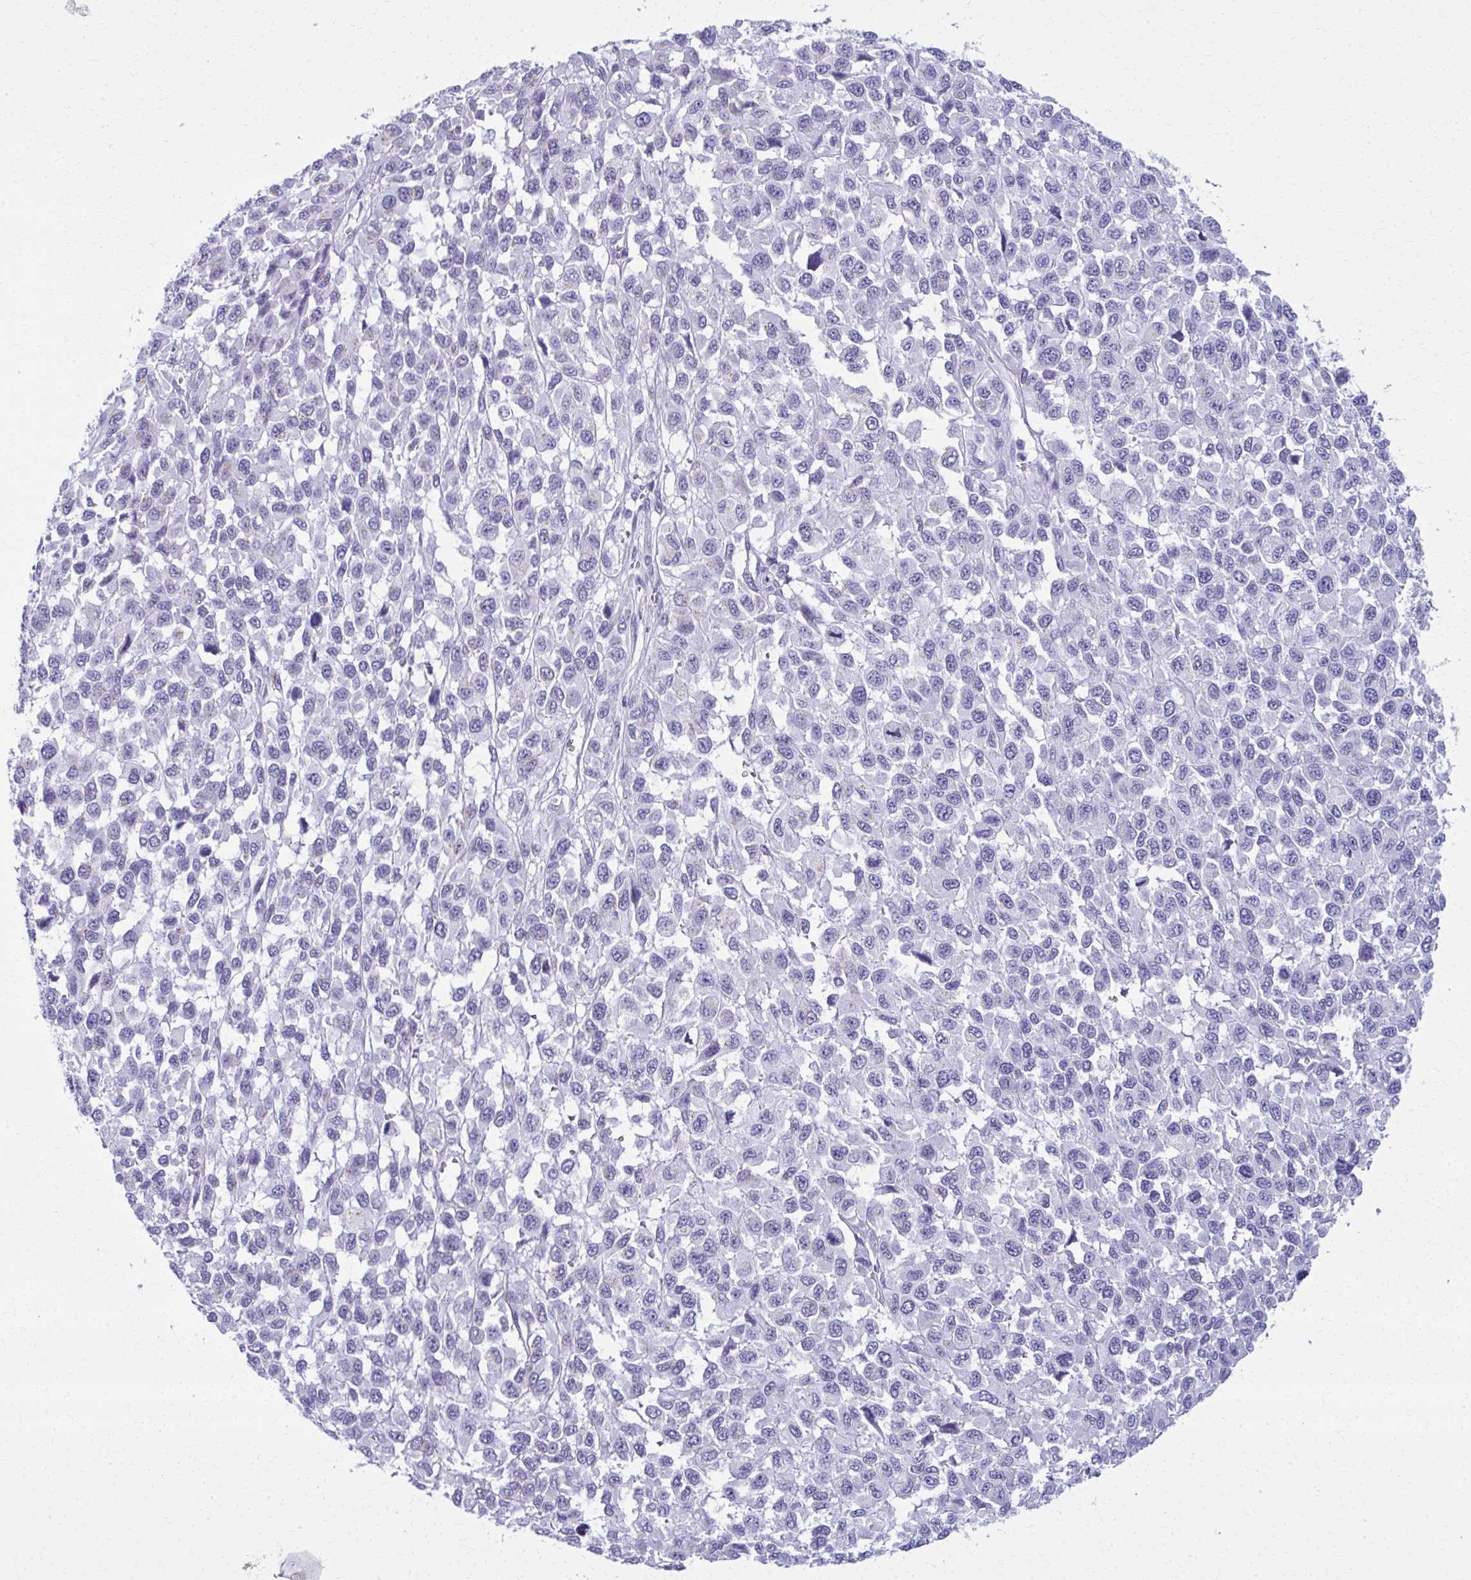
{"staining": {"intensity": "negative", "quantity": "none", "location": "none"}, "tissue": "melanoma", "cell_type": "Tumor cells", "image_type": "cancer", "snomed": [{"axis": "morphology", "description": "Malignant melanoma, NOS"}, {"axis": "topography", "description": "Skin"}], "caption": "An immunohistochemistry (IHC) micrograph of melanoma is shown. There is no staining in tumor cells of melanoma.", "gene": "SCLY", "patient": {"sex": "male", "age": 62}}